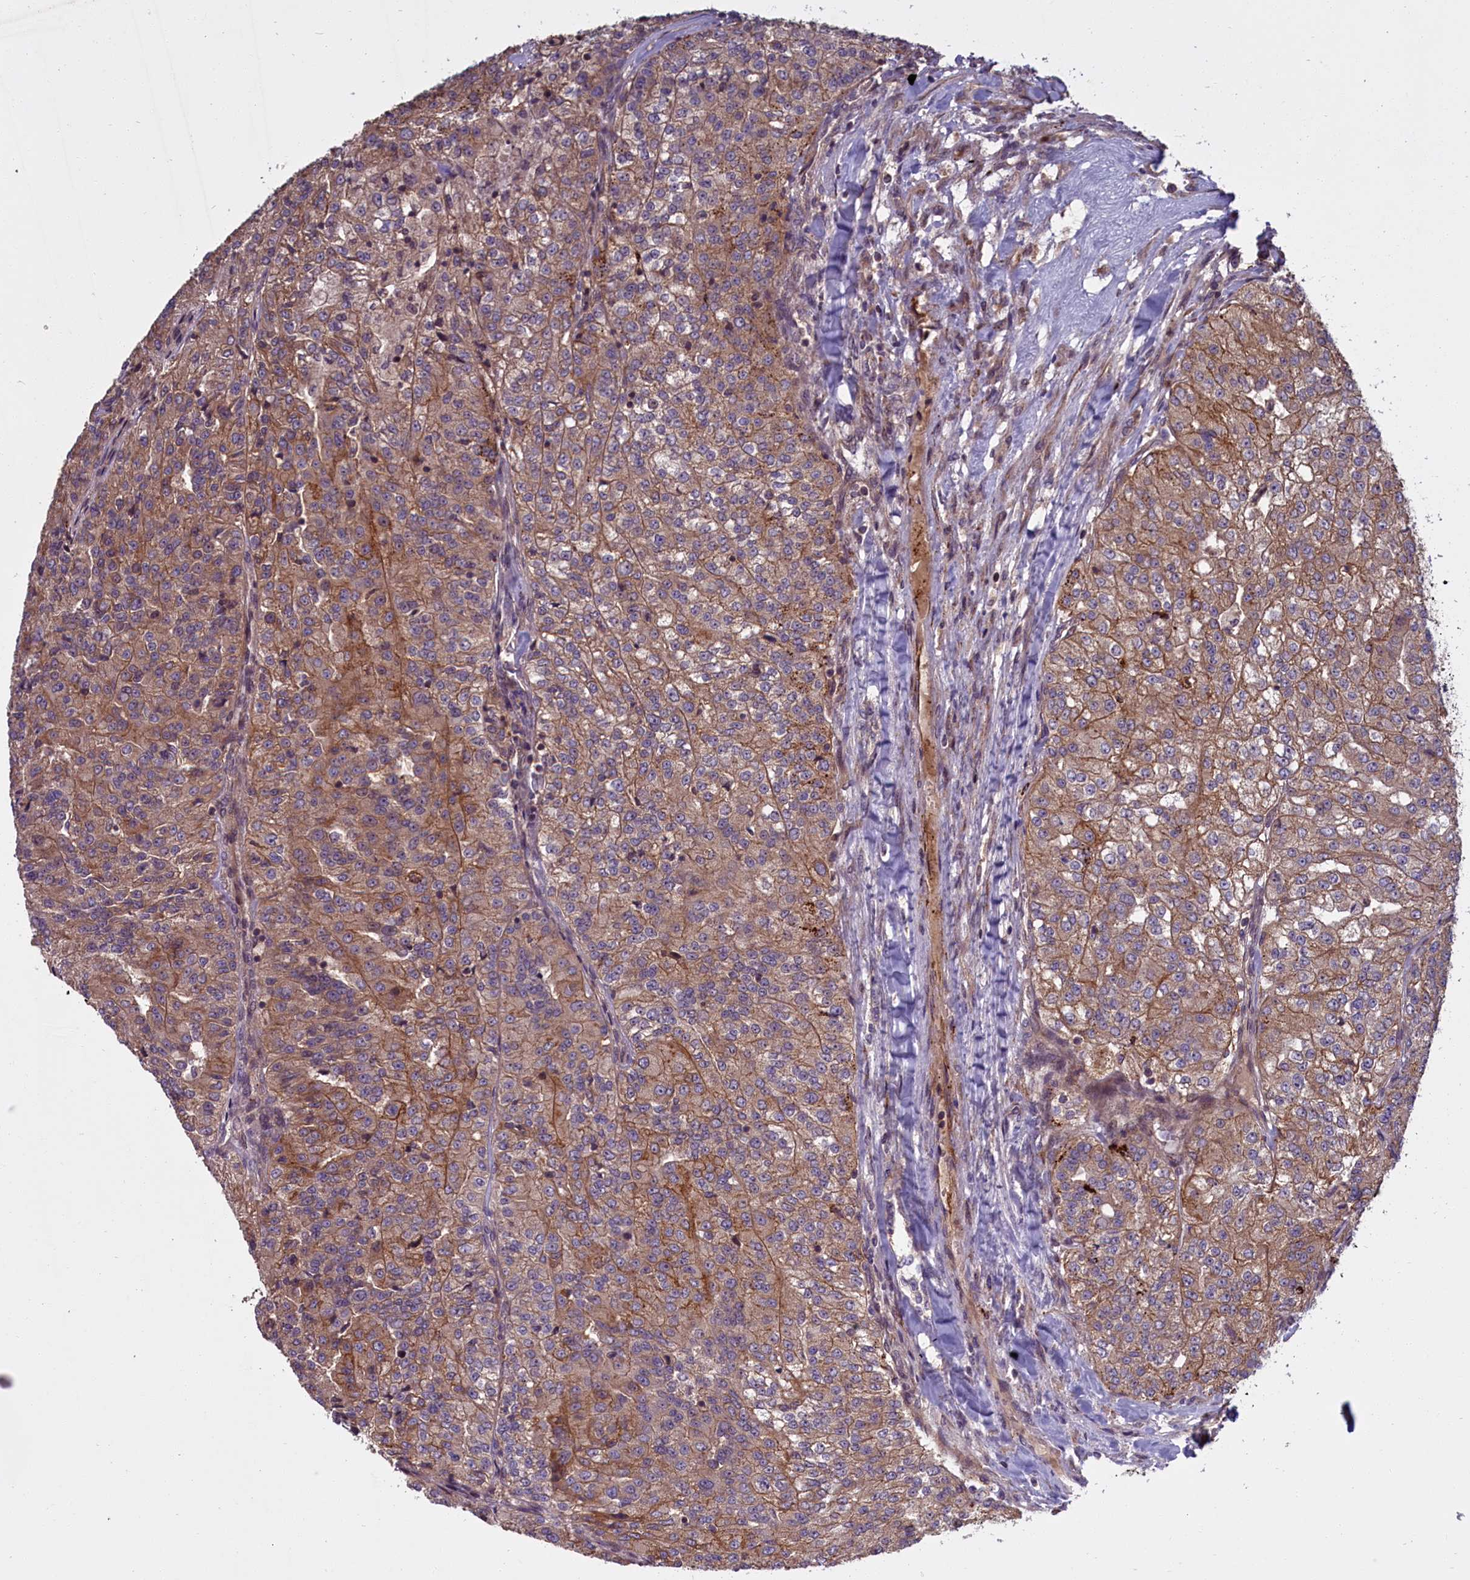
{"staining": {"intensity": "moderate", "quantity": ">75%", "location": "cytoplasmic/membranous"}, "tissue": "renal cancer", "cell_type": "Tumor cells", "image_type": "cancer", "snomed": [{"axis": "morphology", "description": "Adenocarcinoma, NOS"}, {"axis": "topography", "description": "Kidney"}], "caption": "This image reveals renal cancer (adenocarcinoma) stained with IHC to label a protein in brown. The cytoplasmic/membranous of tumor cells show moderate positivity for the protein. Nuclei are counter-stained blue.", "gene": "DENND1B", "patient": {"sex": "female", "age": 63}}